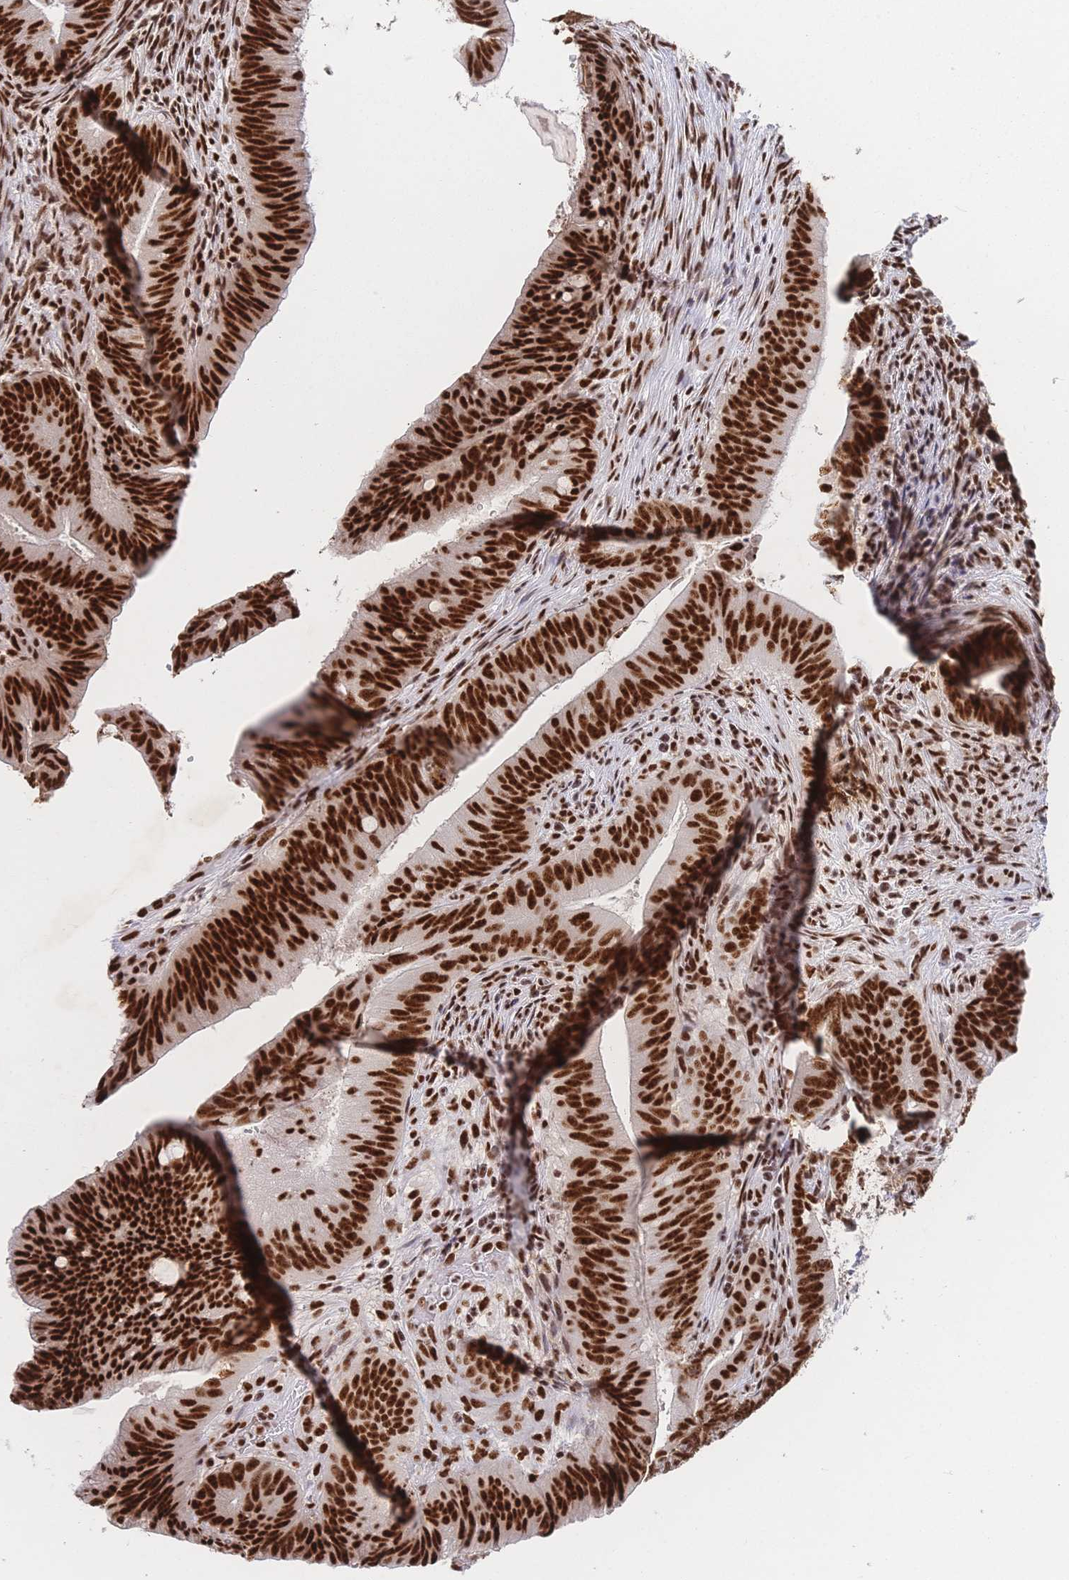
{"staining": {"intensity": "strong", "quantity": ">75%", "location": "nuclear"}, "tissue": "colorectal cancer", "cell_type": "Tumor cells", "image_type": "cancer", "snomed": [{"axis": "morphology", "description": "Adenocarcinoma, NOS"}, {"axis": "topography", "description": "Colon"}], "caption": "Protein staining reveals strong nuclear staining in about >75% of tumor cells in colorectal cancer (adenocarcinoma).", "gene": "SRSF1", "patient": {"sex": "female", "age": 43}}